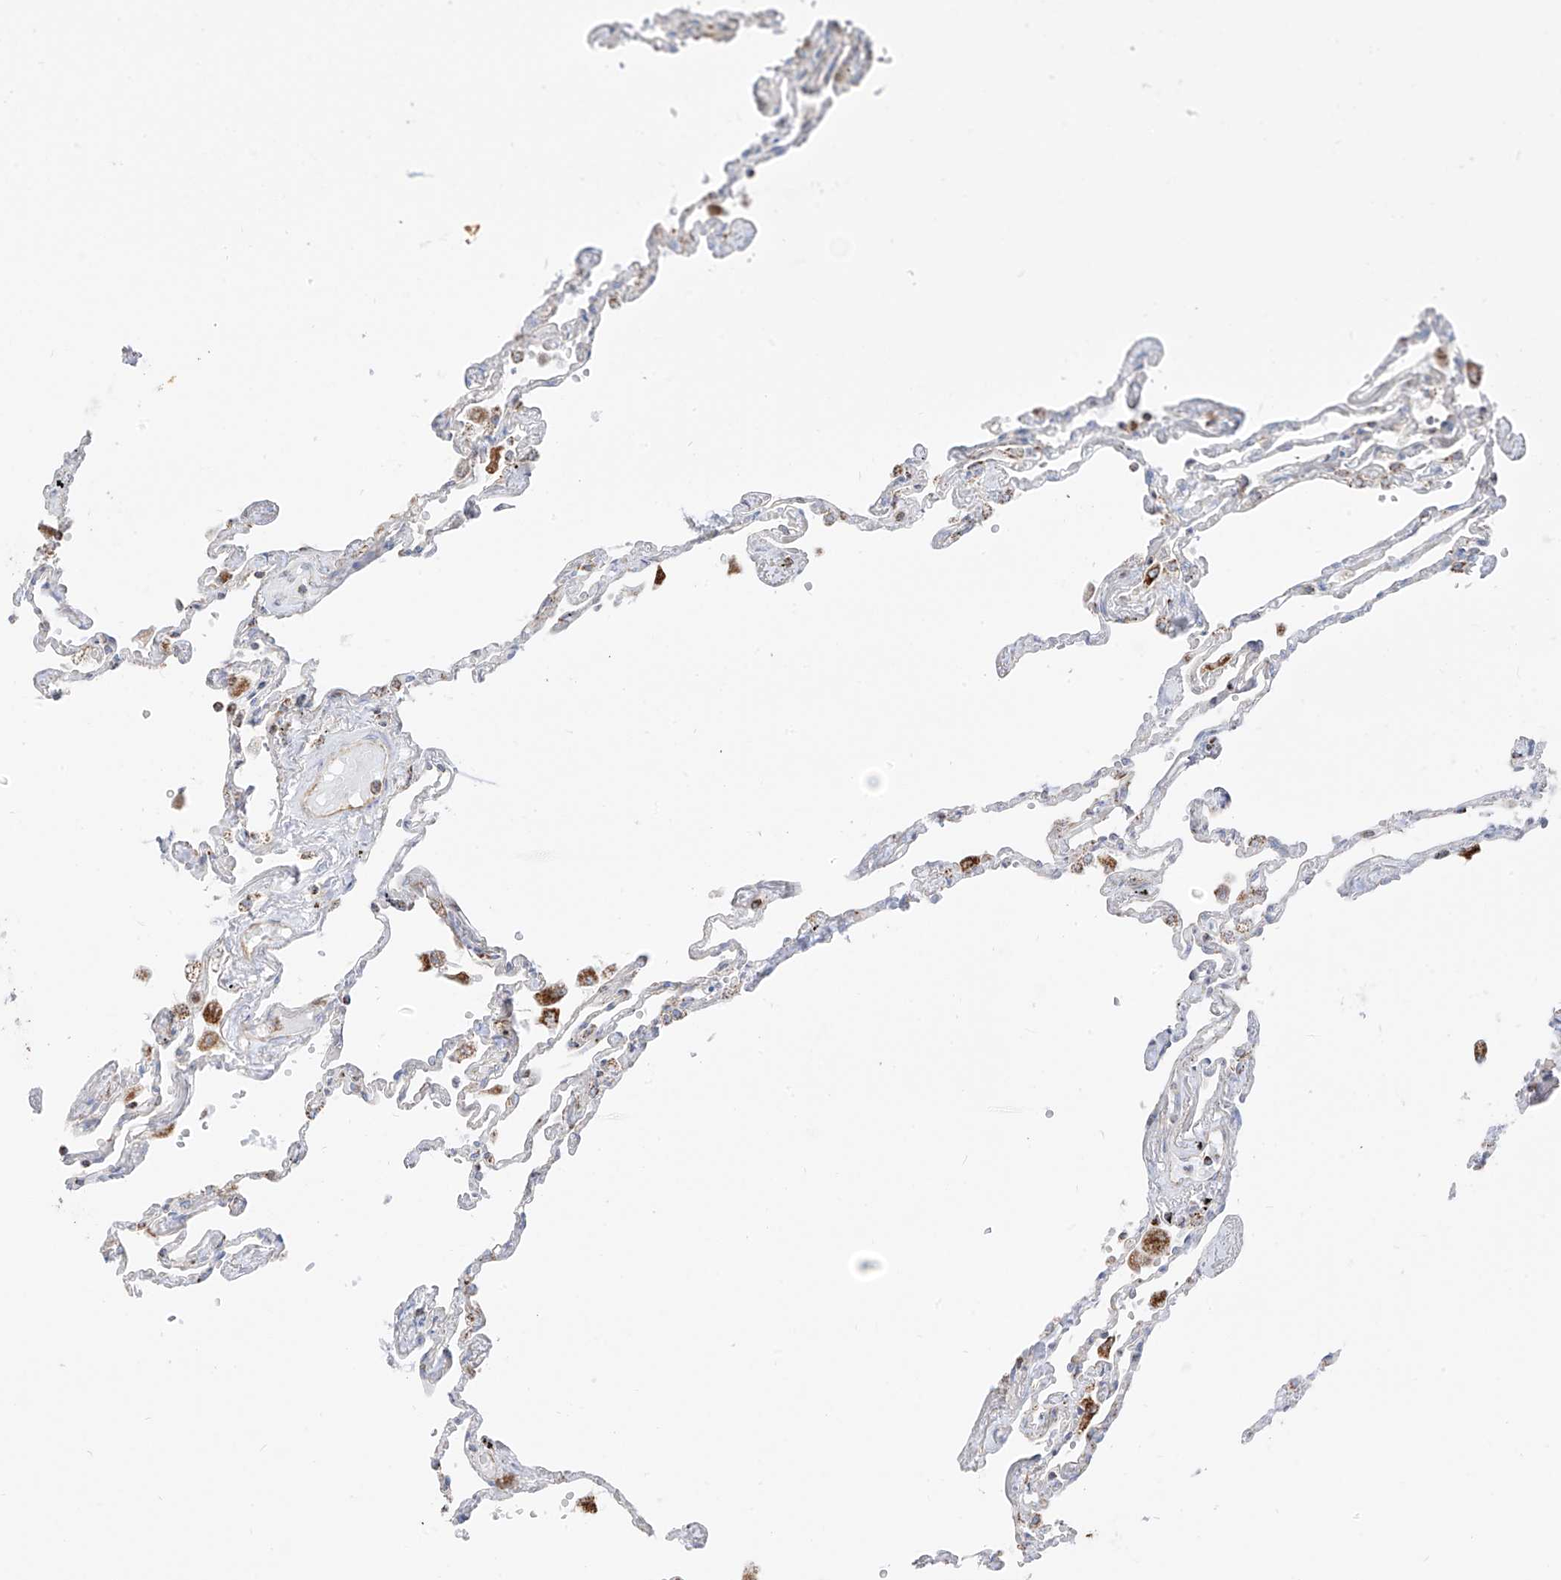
{"staining": {"intensity": "moderate", "quantity": "<25%", "location": "cytoplasmic/membranous"}, "tissue": "lung", "cell_type": "Alveolar cells", "image_type": "normal", "snomed": [{"axis": "morphology", "description": "Normal tissue, NOS"}, {"axis": "topography", "description": "Lung"}], "caption": "Immunohistochemical staining of benign lung reveals moderate cytoplasmic/membranous protein staining in approximately <25% of alveolar cells. (IHC, brightfield microscopy, high magnification).", "gene": "ETHE1", "patient": {"sex": "female", "age": 67}}